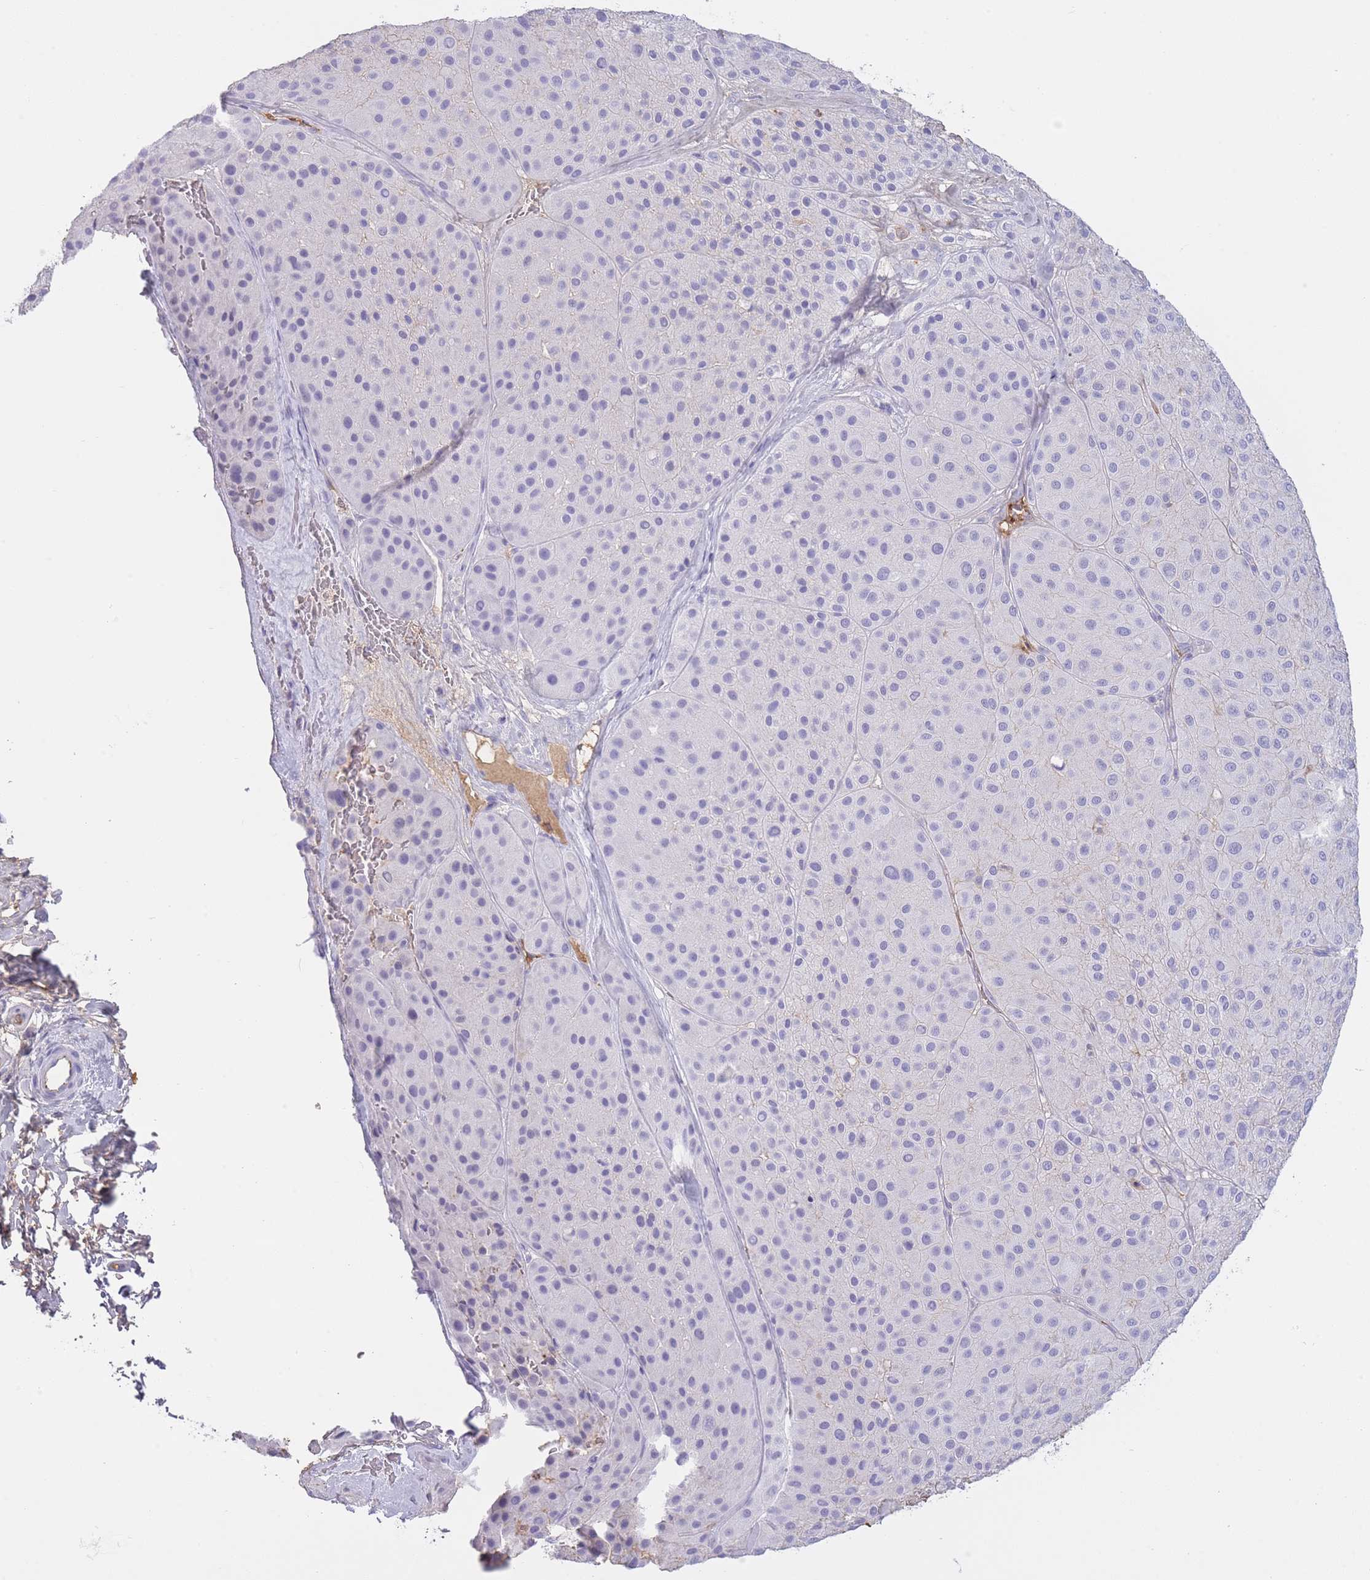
{"staining": {"intensity": "negative", "quantity": "none", "location": "none"}, "tissue": "melanoma", "cell_type": "Tumor cells", "image_type": "cancer", "snomed": [{"axis": "morphology", "description": "Malignant melanoma, Metastatic site"}, {"axis": "topography", "description": "Smooth muscle"}], "caption": "A high-resolution histopathology image shows immunohistochemistry staining of malignant melanoma (metastatic site), which demonstrates no significant positivity in tumor cells.", "gene": "AP3S2", "patient": {"sex": "male", "age": 41}}